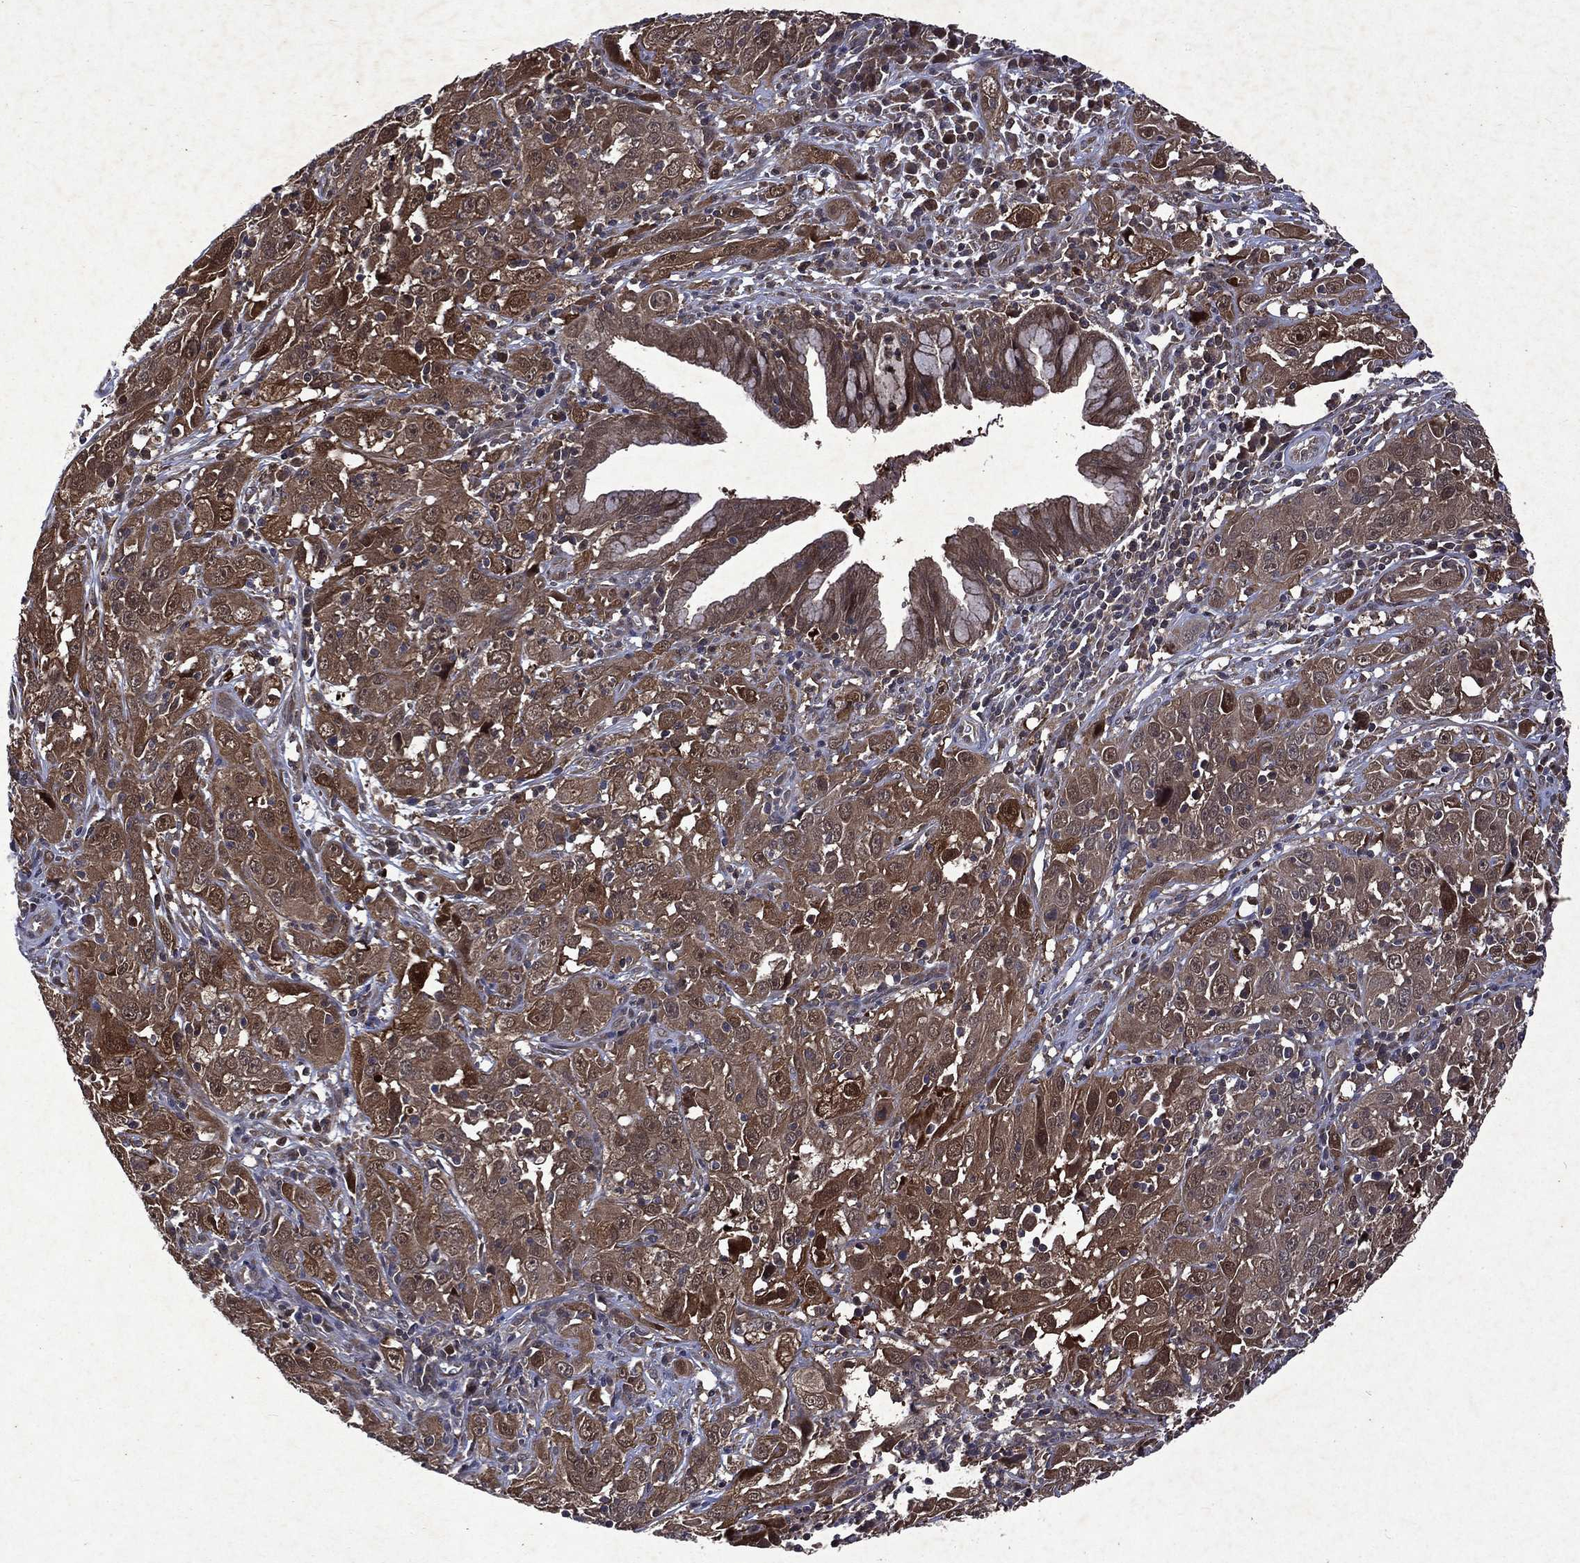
{"staining": {"intensity": "moderate", "quantity": ">75%", "location": "cytoplasmic/membranous"}, "tissue": "cervical cancer", "cell_type": "Tumor cells", "image_type": "cancer", "snomed": [{"axis": "morphology", "description": "Squamous cell carcinoma, NOS"}, {"axis": "topography", "description": "Cervix"}], "caption": "Moderate cytoplasmic/membranous protein expression is present in about >75% of tumor cells in squamous cell carcinoma (cervical).", "gene": "MTAP", "patient": {"sex": "female", "age": 32}}